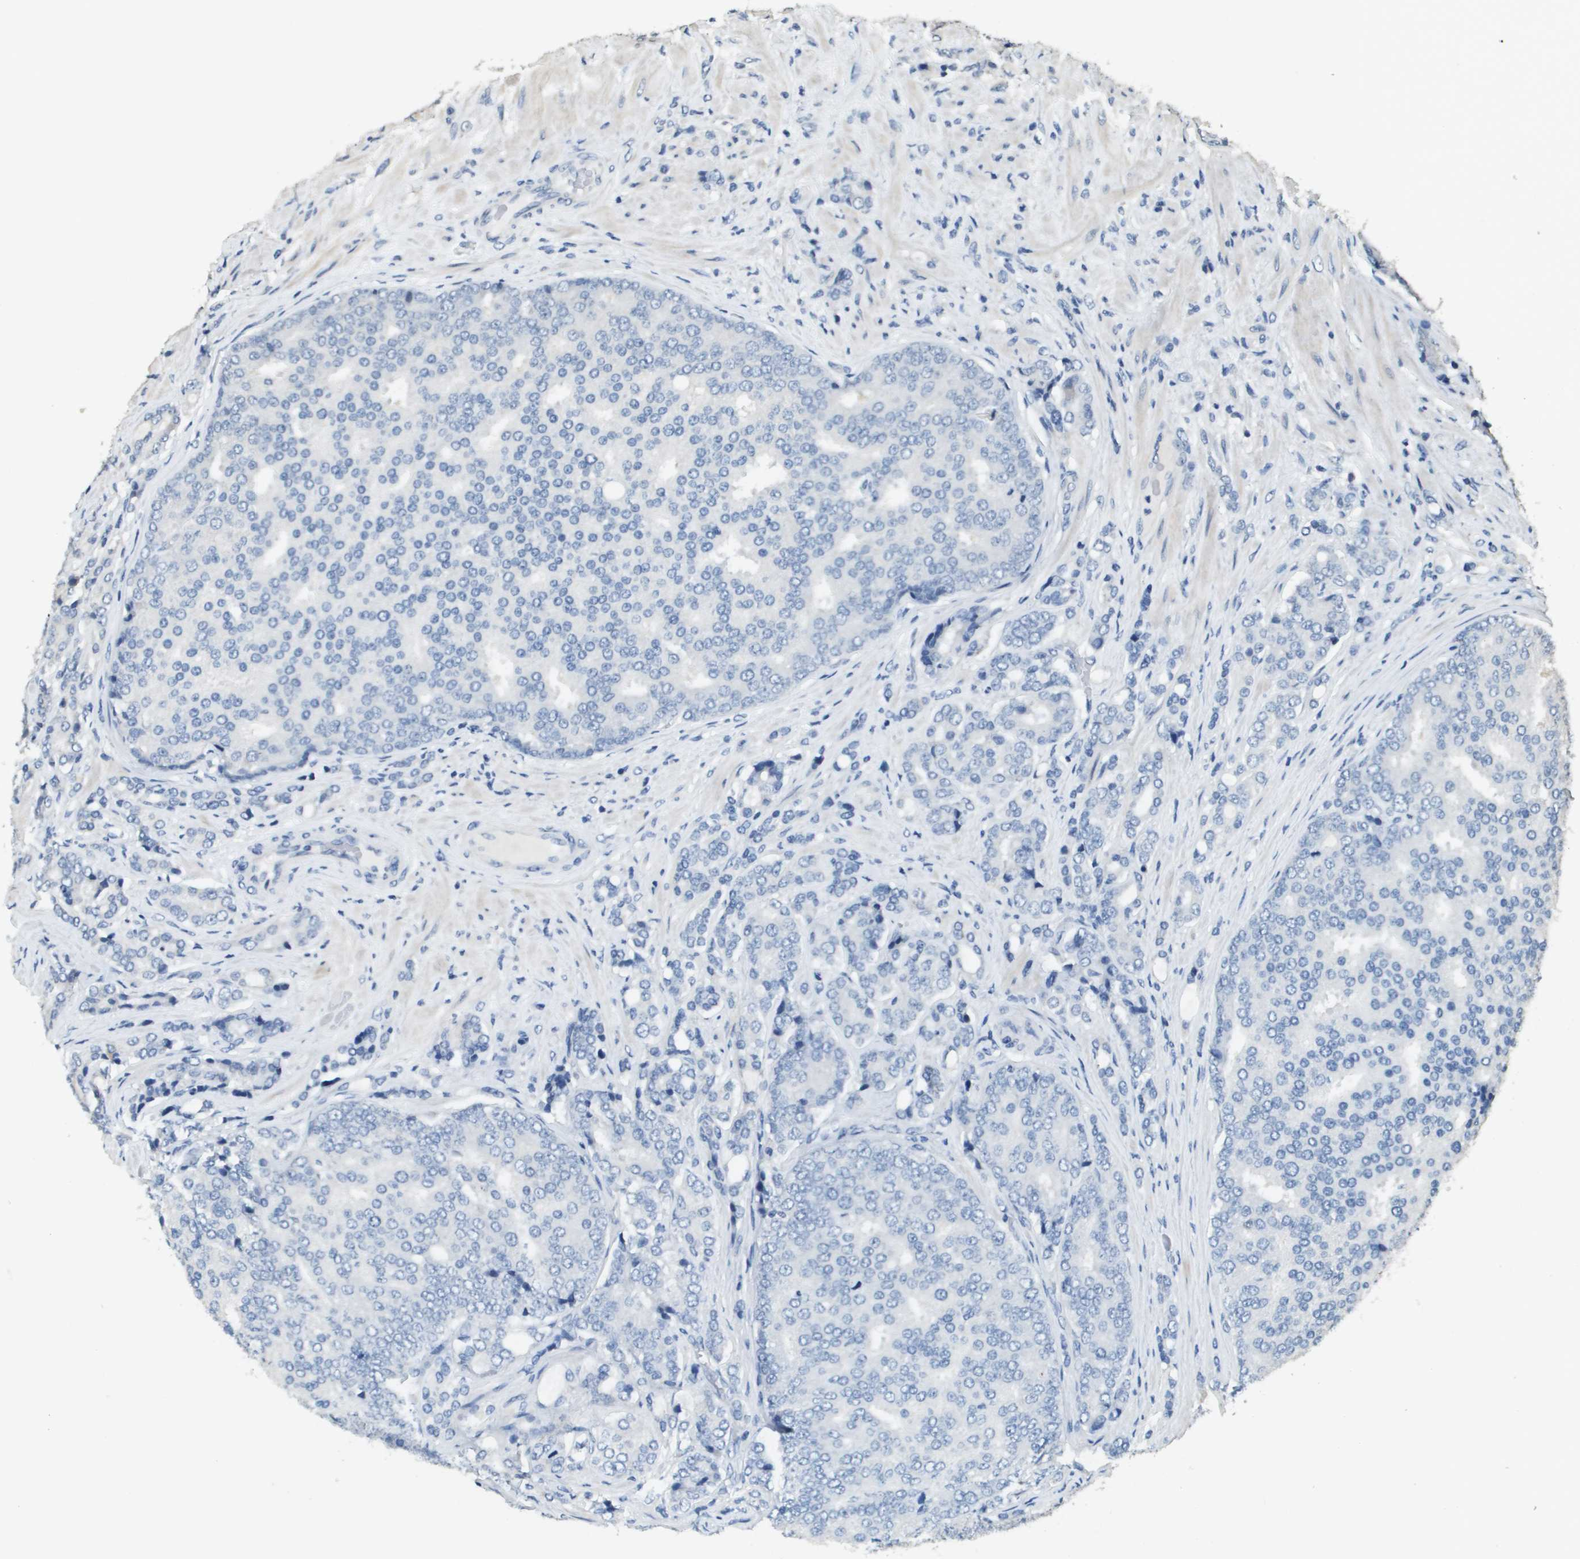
{"staining": {"intensity": "negative", "quantity": "none", "location": "none"}, "tissue": "prostate cancer", "cell_type": "Tumor cells", "image_type": "cancer", "snomed": [{"axis": "morphology", "description": "Adenocarcinoma, High grade"}, {"axis": "topography", "description": "Prostate"}], "caption": "Histopathology image shows no protein positivity in tumor cells of prostate high-grade adenocarcinoma tissue.", "gene": "MT3", "patient": {"sex": "male", "age": 50}}